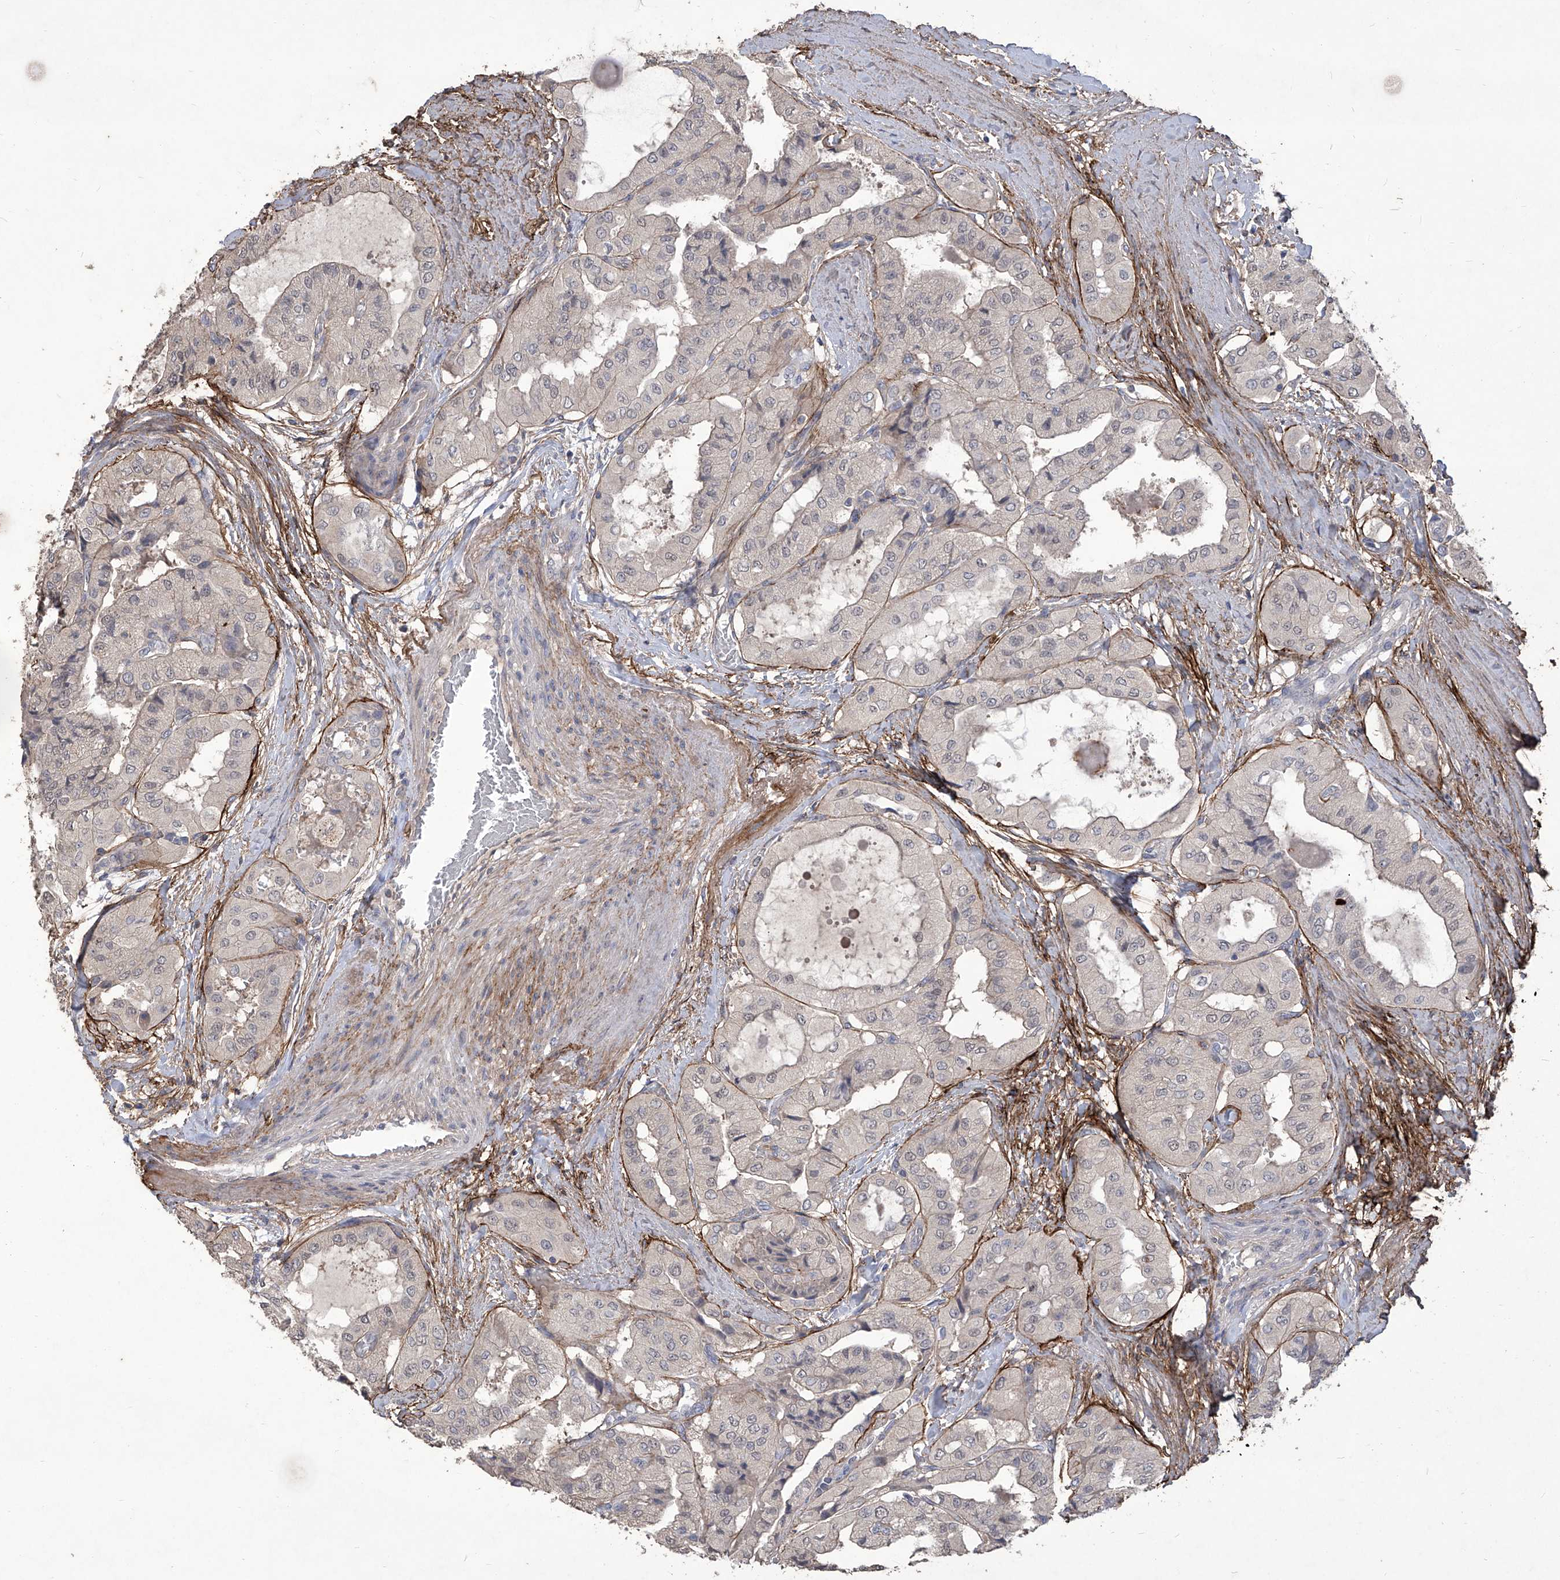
{"staining": {"intensity": "negative", "quantity": "none", "location": "none"}, "tissue": "thyroid cancer", "cell_type": "Tumor cells", "image_type": "cancer", "snomed": [{"axis": "morphology", "description": "Papillary adenocarcinoma, NOS"}, {"axis": "topography", "description": "Thyroid gland"}], "caption": "Immunohistochemical staining of human thyroid cancer (papillary adenocarcinoma) displays no significant expression in tumor cells.", "gene": "TXNIP", "patient": {"sex": "female", "age": 59}}